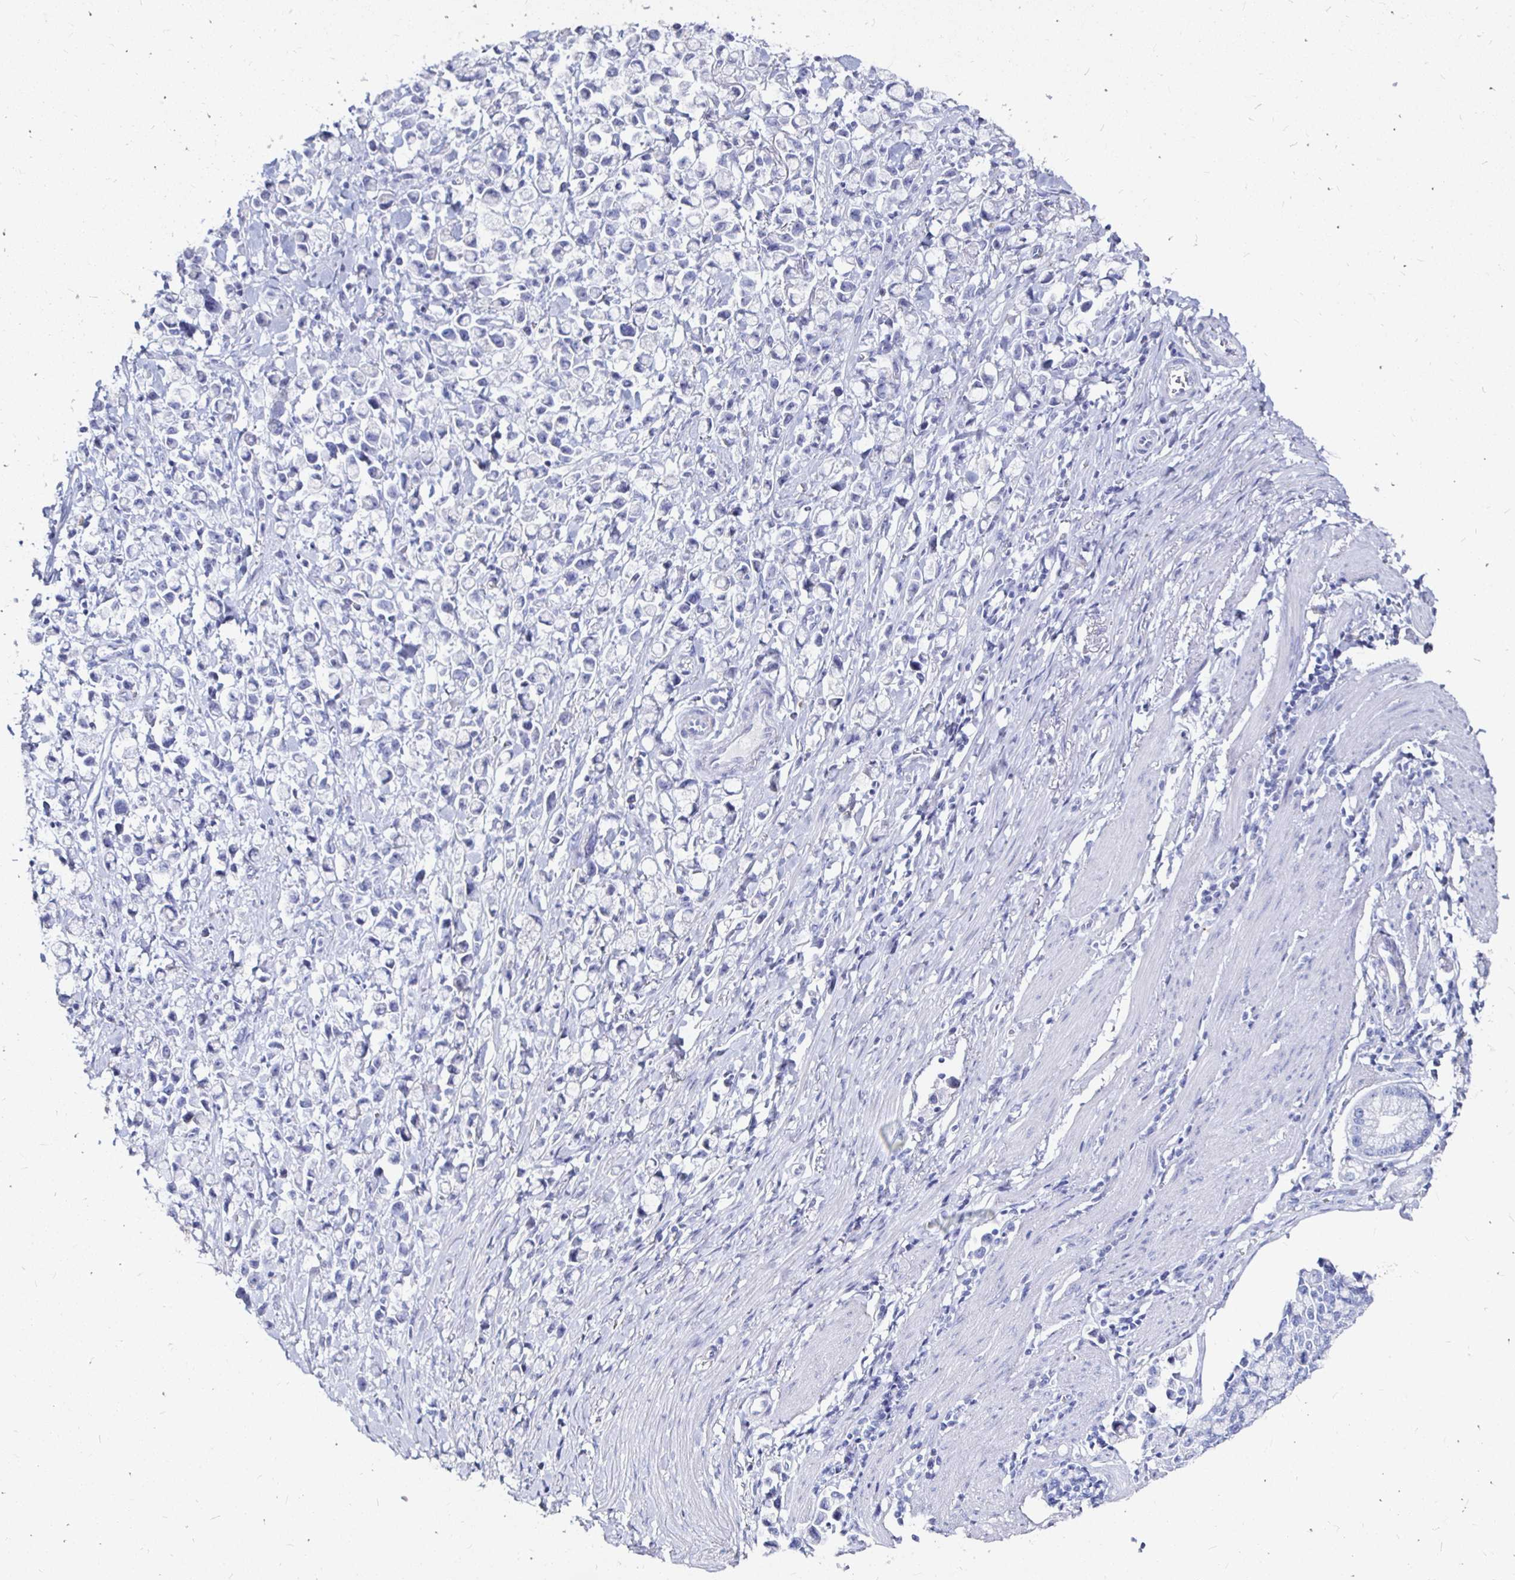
{"staining": {"intensity": "negative", "quantity": "none", "location": "none"}, "tissue": "stomach cancer", "cell_type": "Tumor cells", "image_type": "cancer", "snomed": [{"axis": "morphology", "description": "Adenocarcinoma, NOS"}, {"axis": "topography", "description": "Stomach"}], "caption": "An immunohistochemistry photomicrograph of stomach adenocarcinoma is shown. There is no staining in tumor cells of stomach adenocarcinoma. (IHC, brightfield microscopy, high magnification).", "gene": "LUZP4", "patient": {"sex": "female", "age": 81}}